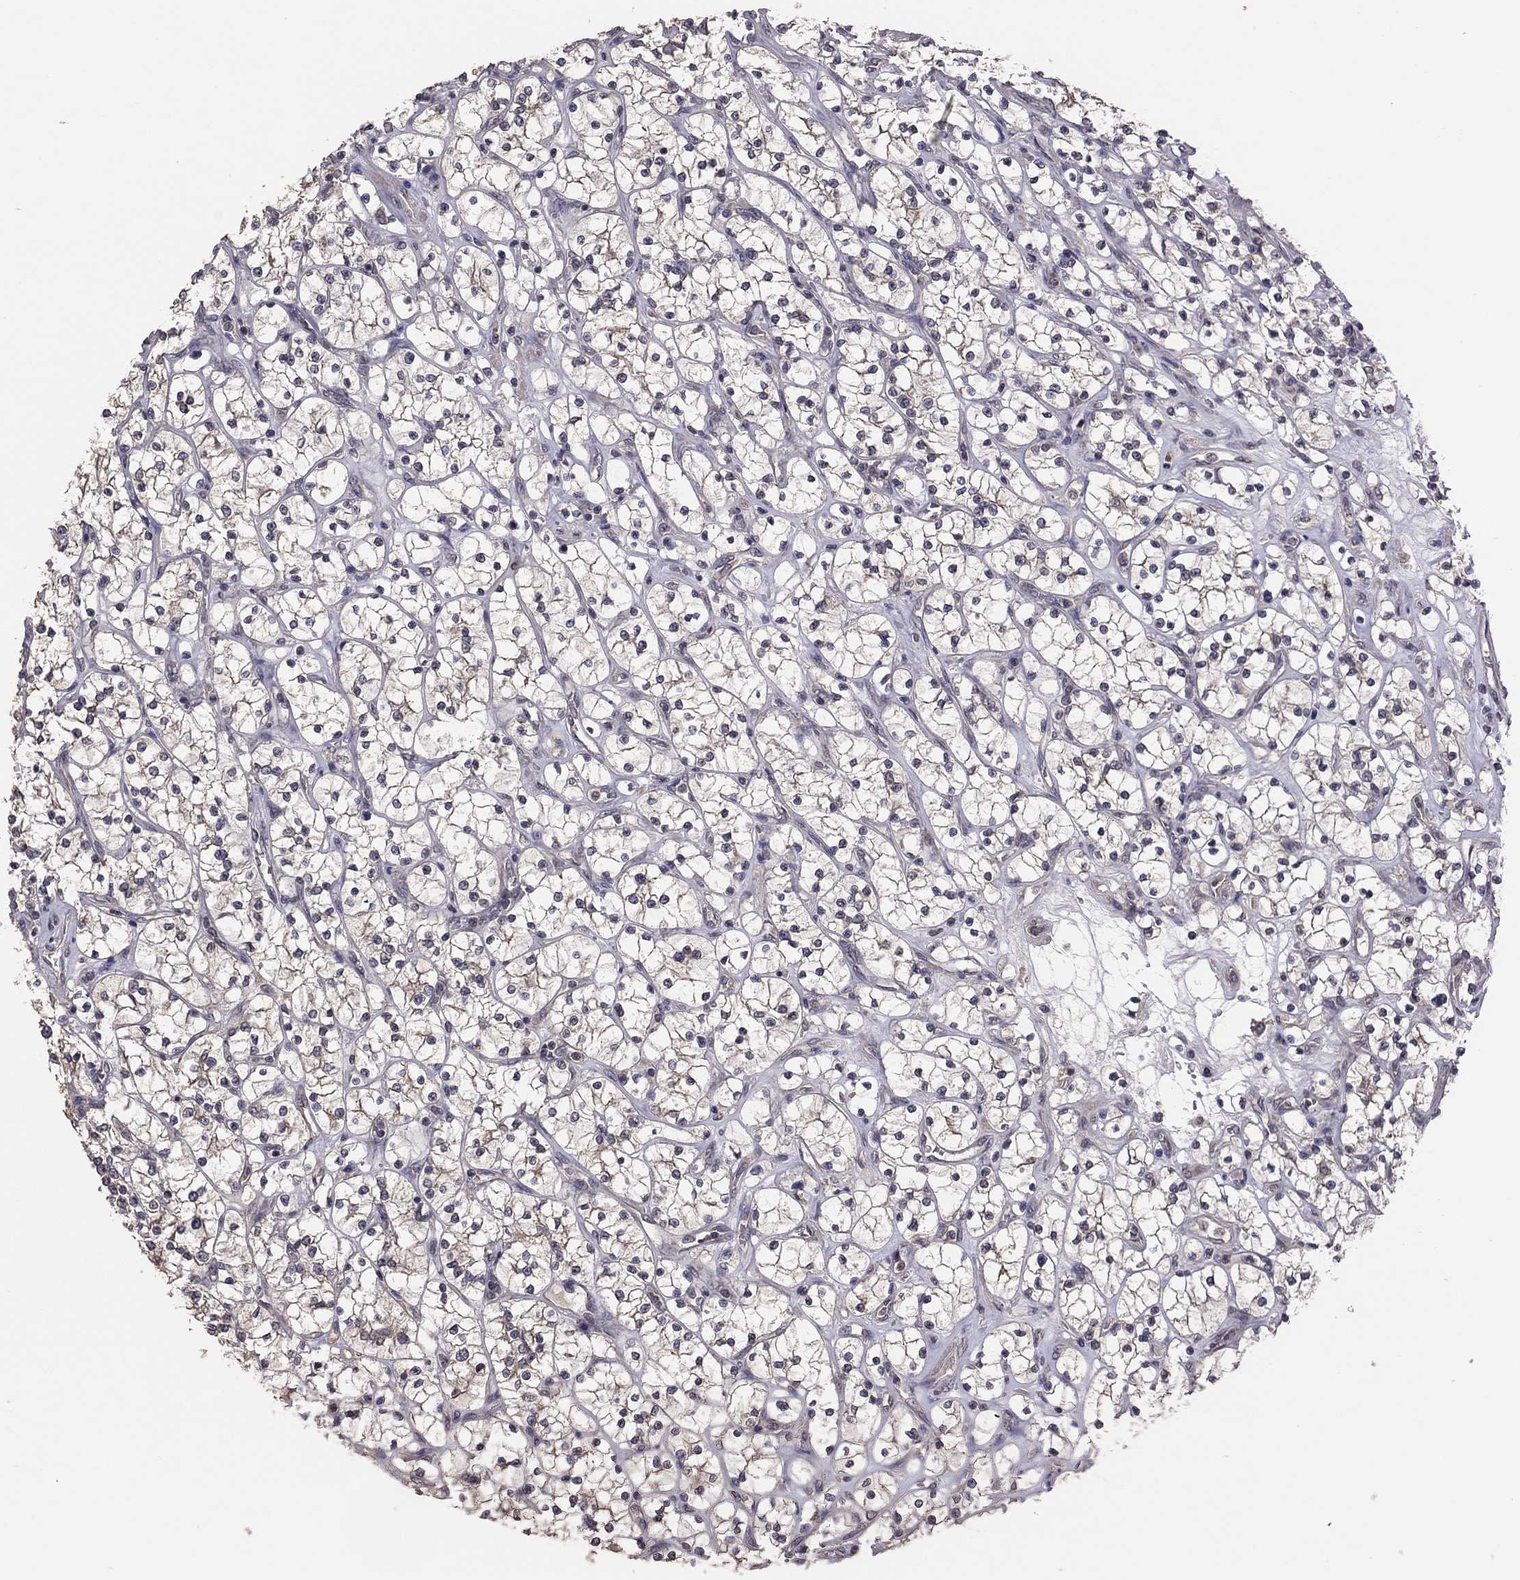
{"staining": {"intensity": "negative", "quantity": "none", "location": "none"}, "tissue": "renal cancer", "cell_type": "Tumor cells", "image_type": "cancer", "snomed": [{"axis": "morphology", "description": "Adenocarcinoma, NOS"}, {"axis": "topography", "description": "Kidney"}], "caption": "Tumor cells are negative for brown protein staining in renal cancer (adenocarcinoma). Nuclei are stained in blue.", "gene": "TSNARE1", "patient": {"sex": "female", "age": 64}}